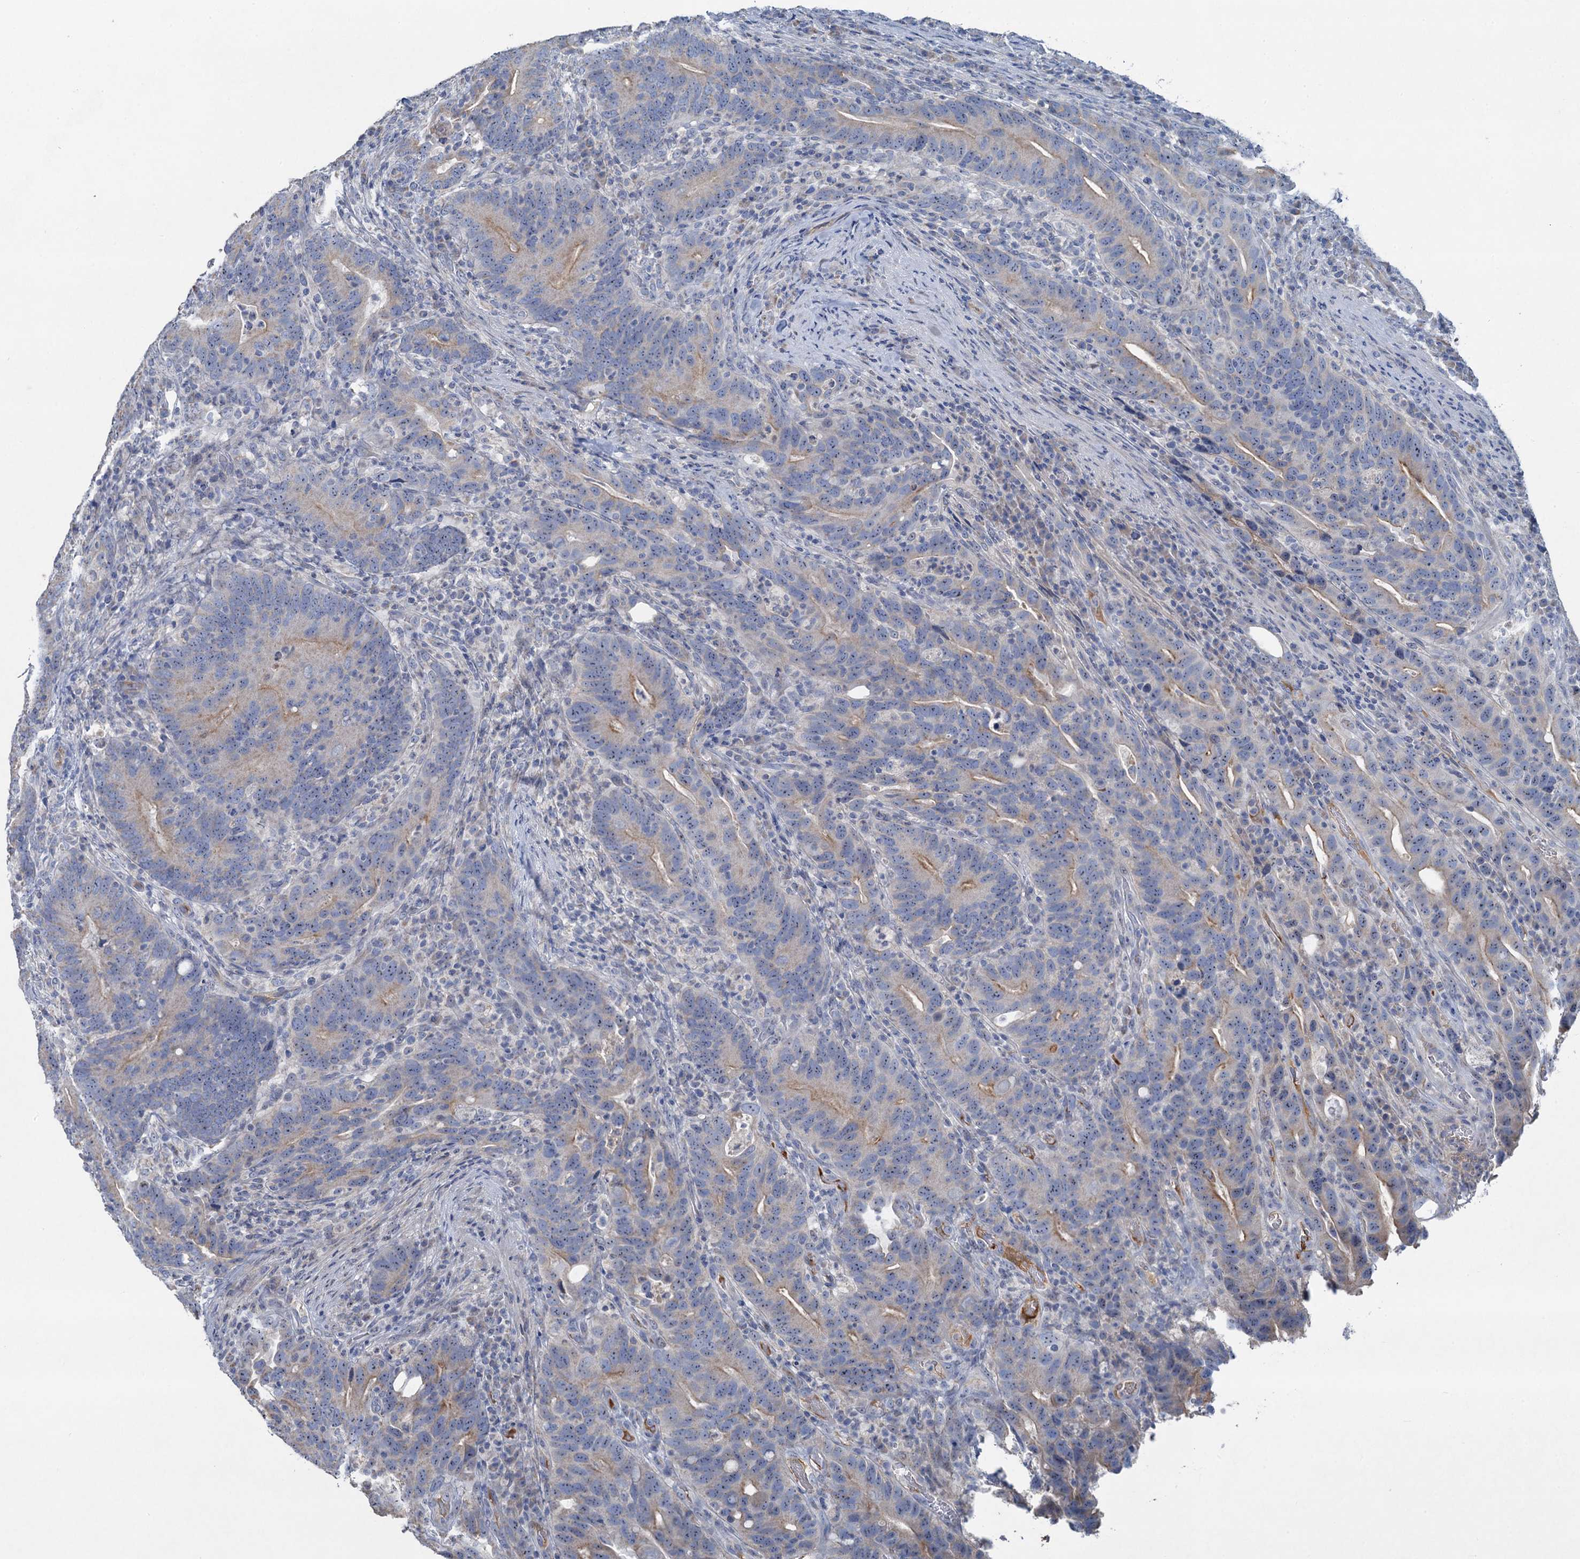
{"staining": {"intensity": "moderate", "quantity": "<25%", "location": "cytoplasmic/membranous"}, "tissue": "colorectal cancer", "cell_type": "Tumor cells", "image_type": "cancer", "snomed": [{"axis": "morphology", "description": "Adenocarcinoma, NOS"}, {"axis": "topography", "description": "Colon"}], "caption": "Adenocarcinoma (colorectal) stained for a protein (brown) displays moderate cytoplasmic/membranous positive positivity in about <25% of tumor cells.", "gene": "PLLP", "patient": {"sex": "female", "age": 66}}